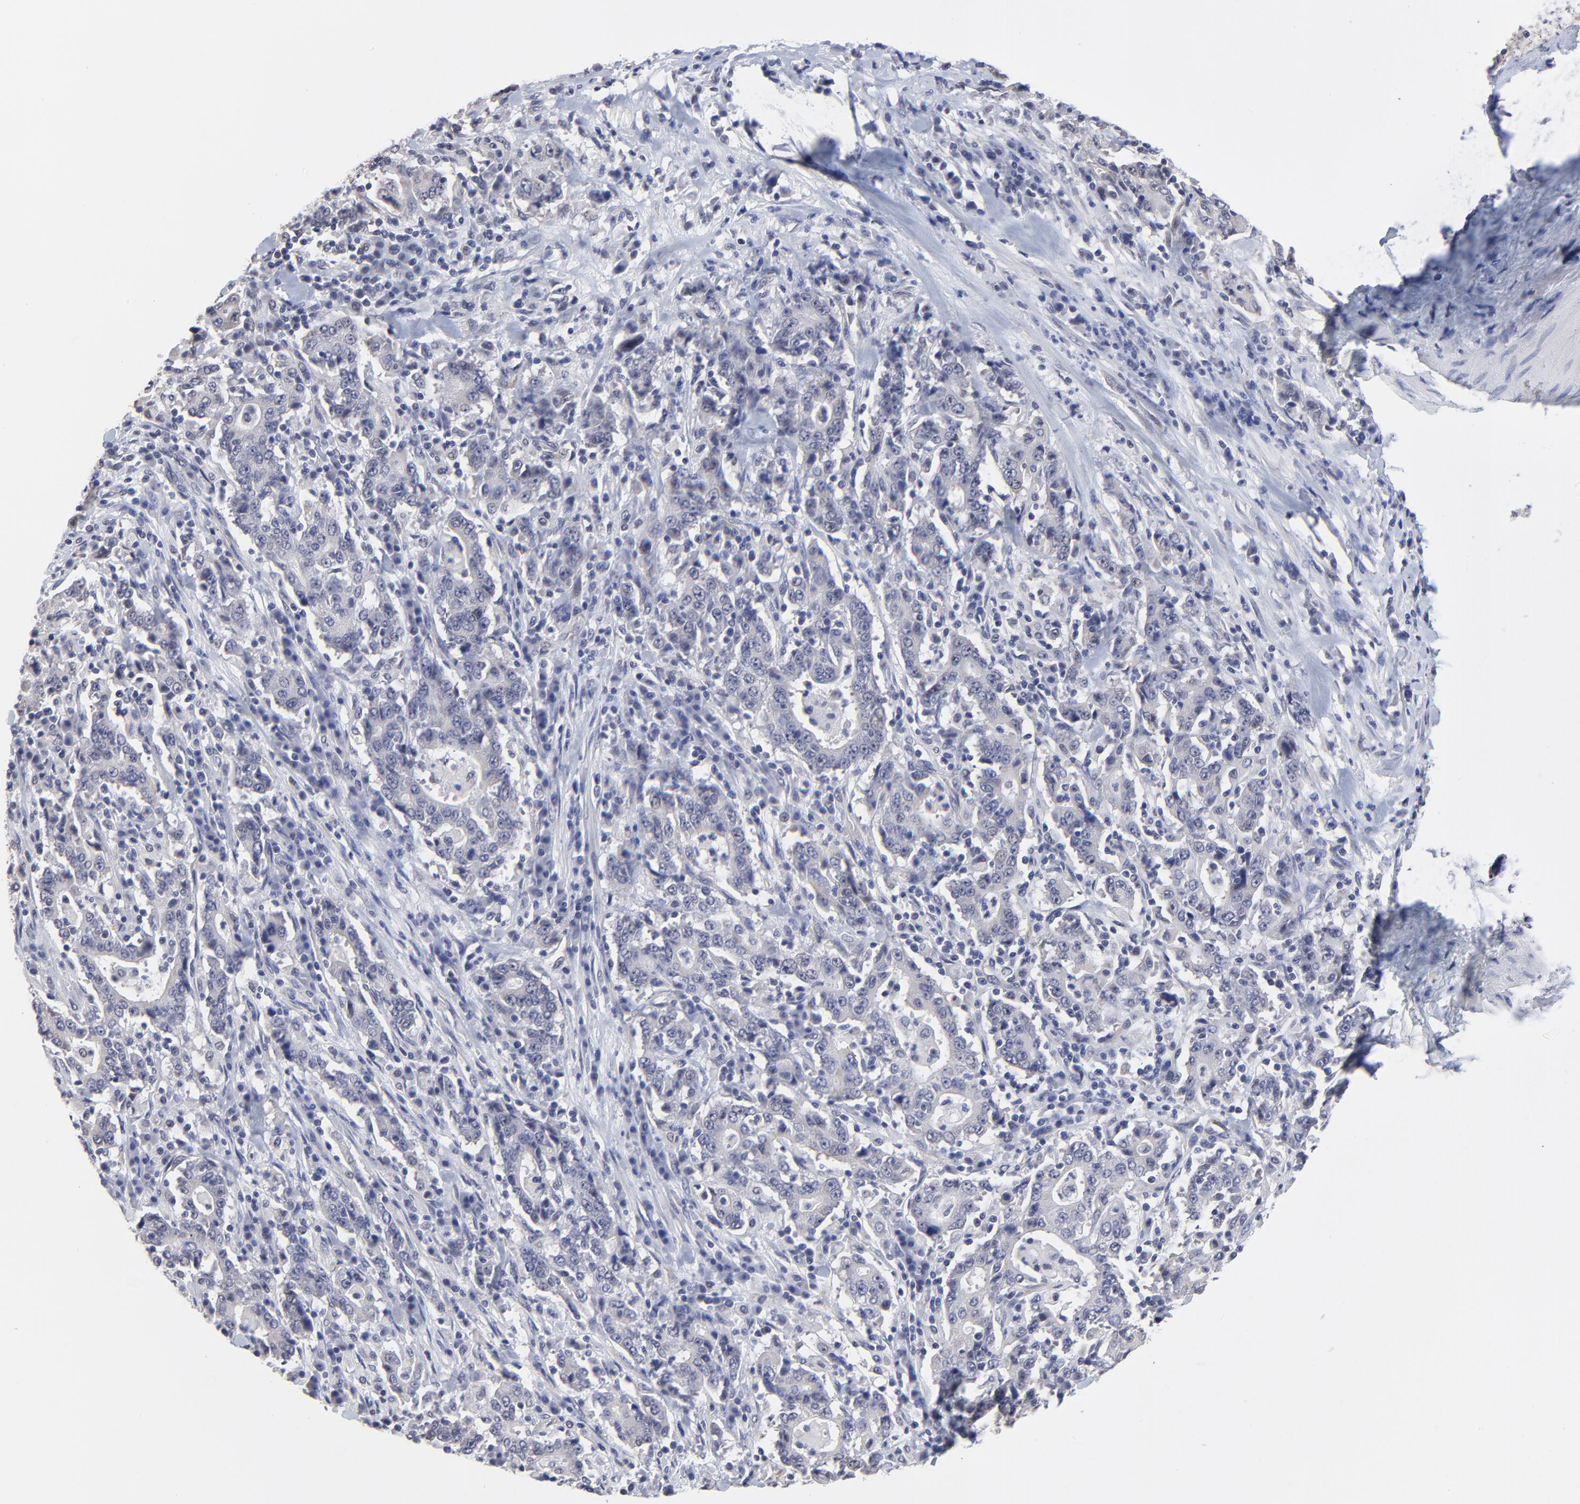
{"staining": {"intensity": "negative", "quantity": "none", "location": "none"}, "tissue": "stomach cancer", "cell_type": "Tumor cells", "image_type": "cancer", "snomed": [{"axis": "morphology", "description": "Normal tissue, NOS"}, {"axis": "morphology", "description": "Adenocarcinoma, NOS"}, {"axis": "topography", "description": "Stomach, upper"}, {"axis": "topography", "description": "Stomach"}], "caption": "High power microscopy photomicrograph of an IHC photomicrograph of stomach cancer (adenocarcinoma), revealing no significant positivity in tumor cells. (Stains: DAB (3,3'-diaminobenzidine) IHC with hematoxylin counter stain, Microscopy: brightfield microscopy at high magnification).", "gene": "FBXO8", "patient": {"sex": "male", "age": 59}}